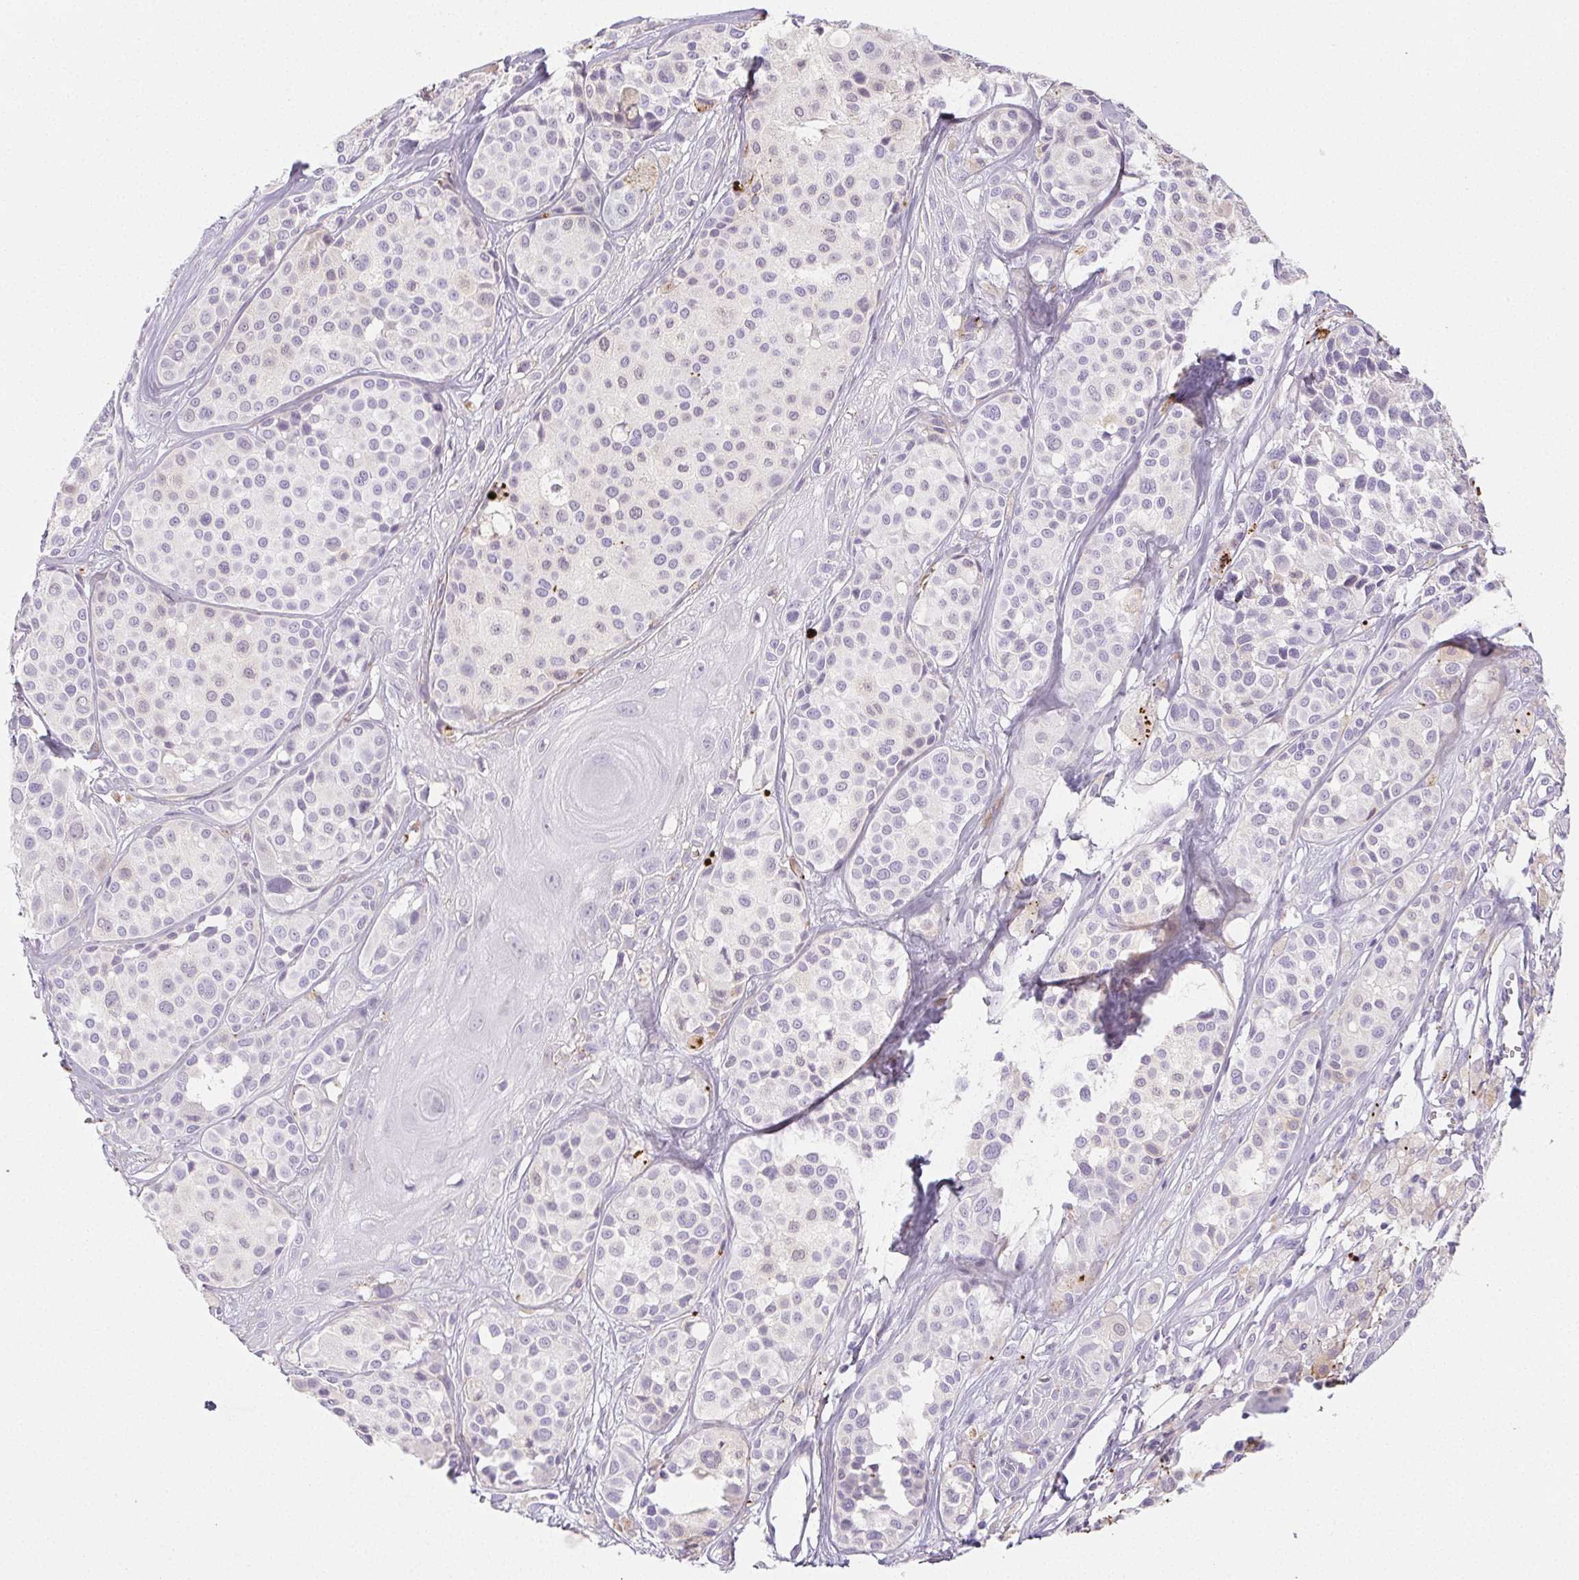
{"staining": {"intensity": "negative", "quantity": "none", "location": "none"}, "tissue": "melanoma", "cell_type": "Tumor cells", "image_type": "cancer", "snomed": [{"axis": "morphology", "description": "Malignant melanoma, NOS"}, {"axis": "topography", "description": "Skin"}], "caption": "DAB immunohistochemical staining of human melanoma displays no significant staining in tumor cells. Nuclei are stained in blue.", "gene": "VTN", "patient": {"sex": "male", "age": 77}}